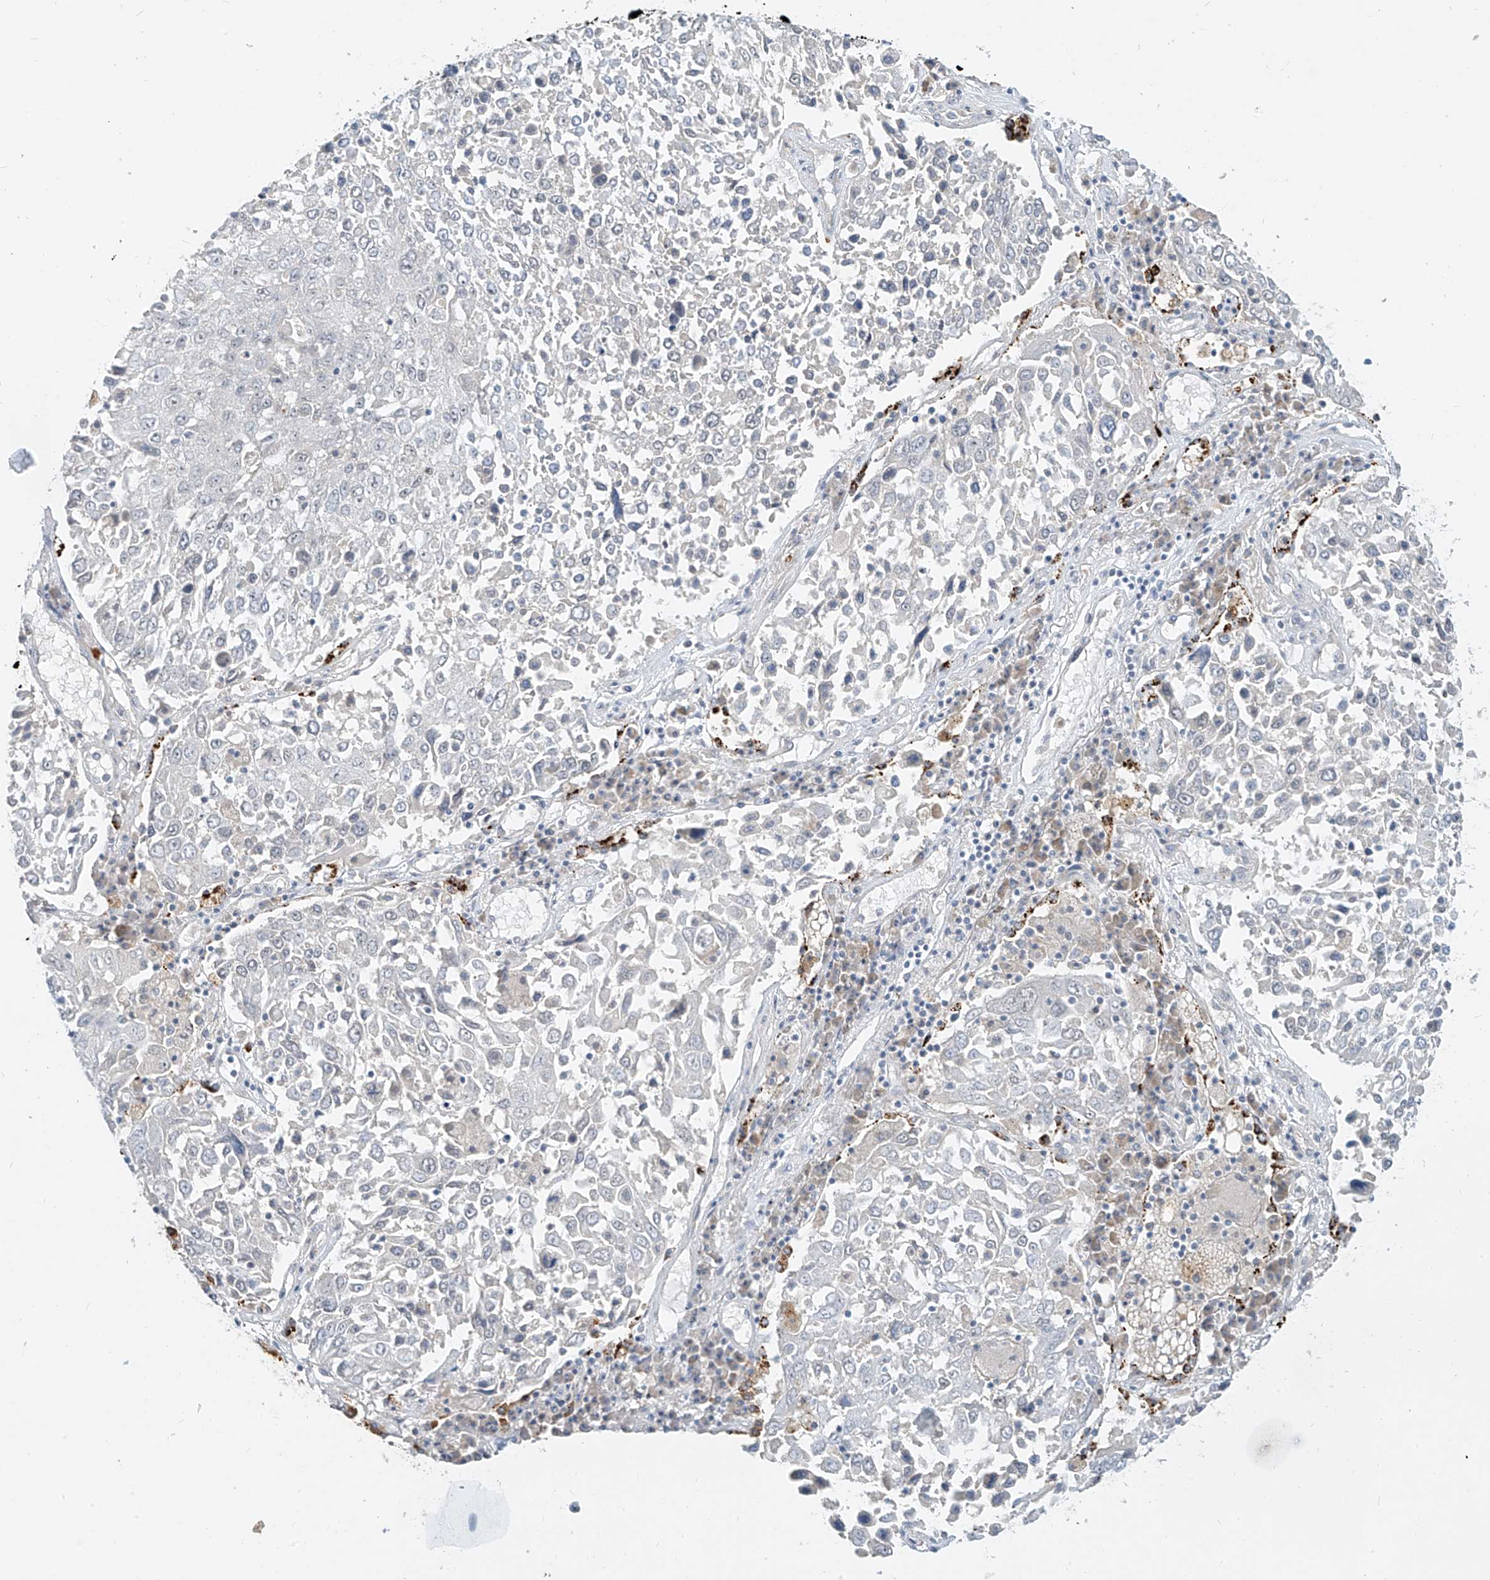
{"staining": {"intensity": "negative", "quantity": "none", "location": "none"}, "tissue": "lung cancer", "cell_type": "Tumor cells", "image_type": "cancer", "snomed": [{"axis": "morphology", "description": "Squamous cell carcinoma, NOS"}, {"axis": "topography", "description": "Lung"}], "caption": "There is no significant staining in tumor cells of lung cancer.", "gene": "C2orf42", "patient": {"sex": "male", "age": 65}}